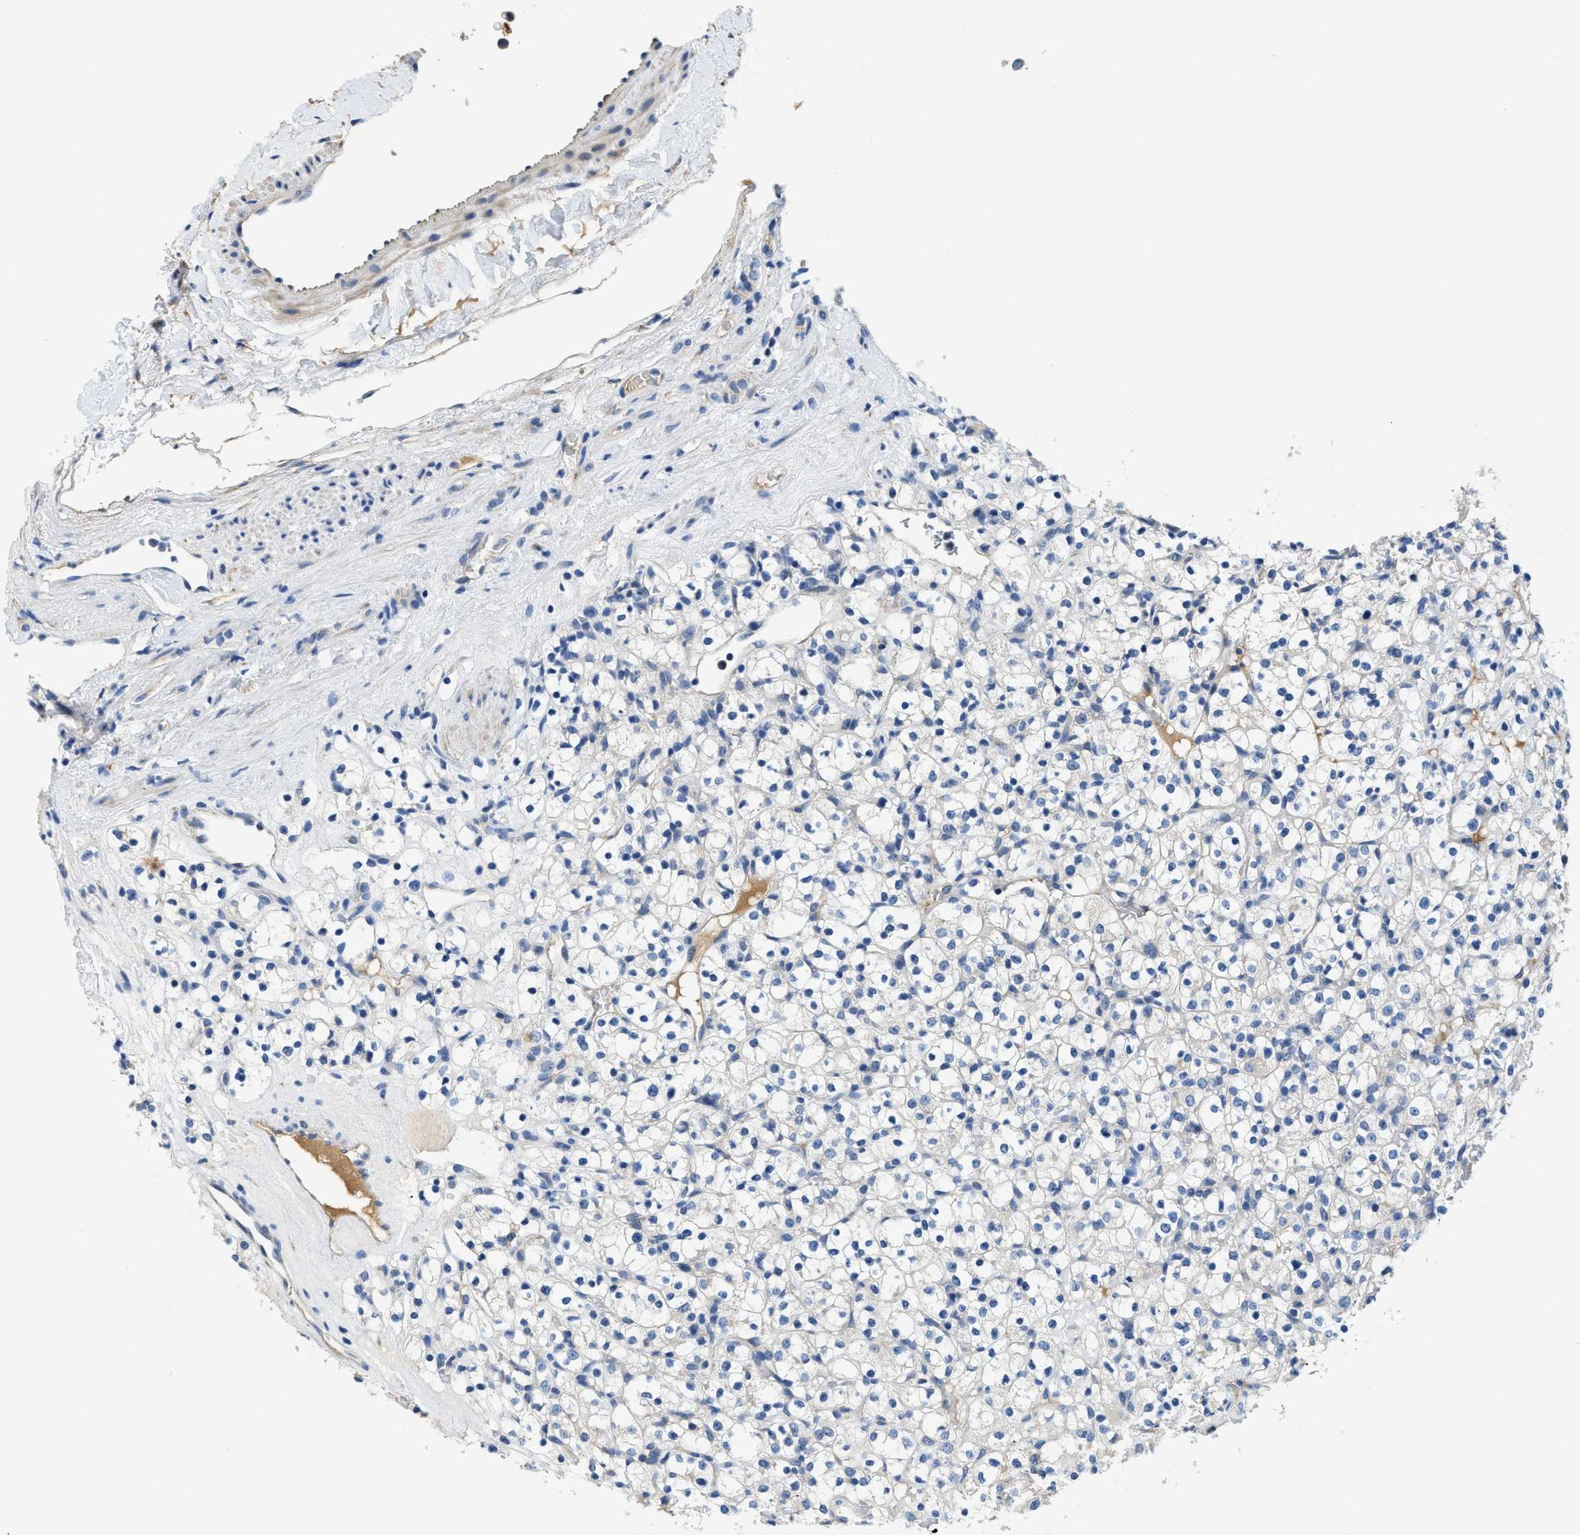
{"staining": {"intensity": "negative", "quantity": "none", "location": "none"}, "tissue": "renal cancer", "cell_type": "Tumor cells", "image_type": "cancer", "snomed": [{"axis": "morphology", "description": "Normal tissue, NOS"}, {"axis": "morphology", "description": "Adenocarcinoma, NOS"}, {"axis": "topography", "description": "Kidney"}], "caption": "The photomicrograph shows no staining of tumor cells in adenocarcinoma (renal).", "gene": "C1S", "patient": {"sex": "female", "age": 72}}